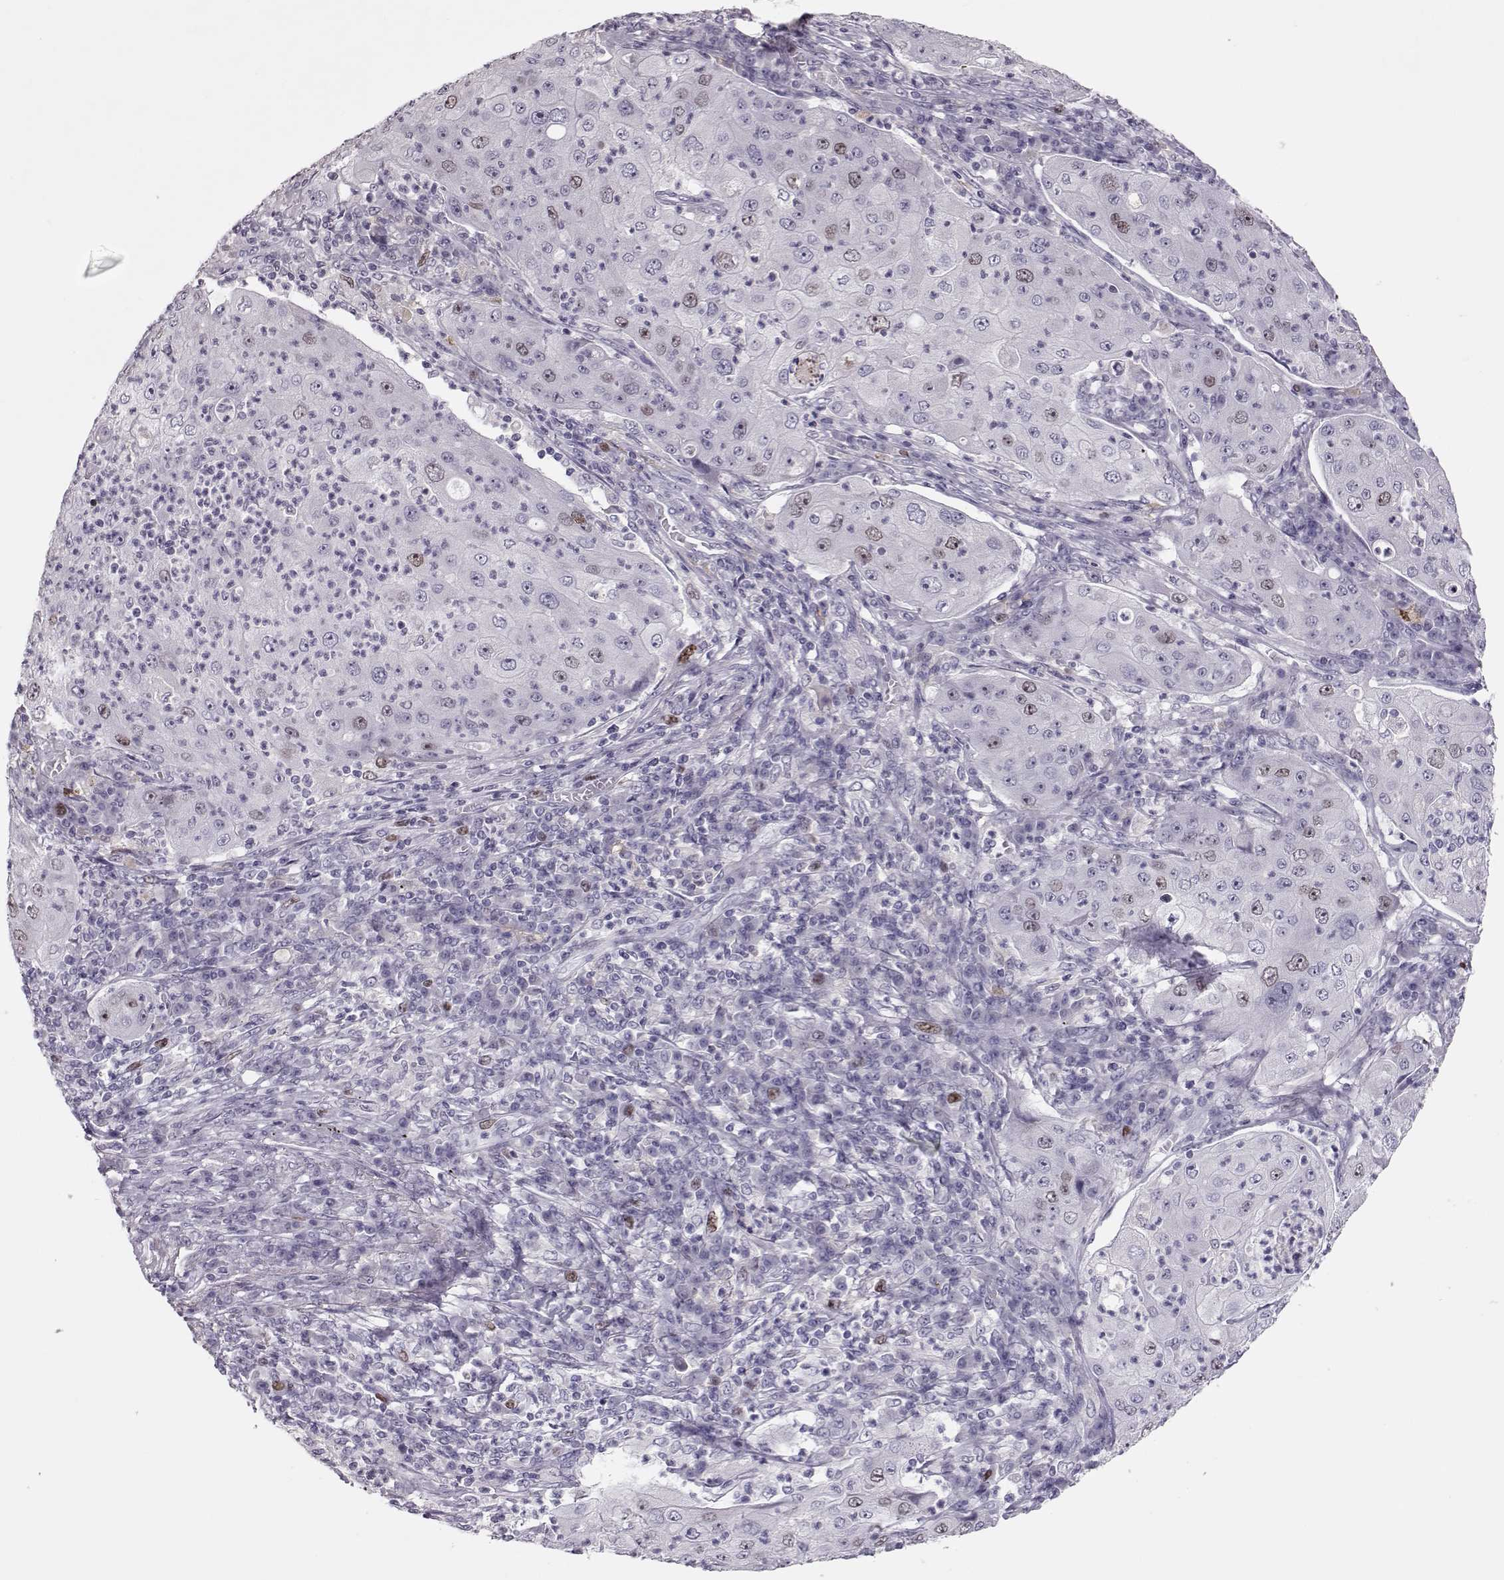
{"staining": {"intensity": "weak", "quantity": "<25%", "location": "nuclear"}, "tissue": "lung cancer", "cell_type": "Tumor cells", "image_type": "cancer", "snomed": [{"axis": "morphology", "description": "Squamous cell carcinoma, NOS"}, {"axis": "topography", "description": "Lung"}], "caption": "Immunohistochemistry of human lung cancer shows no expression in tumor cells. (DAB (3,3'-diaminobenzidine) immunohistochemistry (IHC) visualized using brightfield microscopy, high magnification).", "gene": "SGO1", "patient": {"sex": "female", "age": 59}}